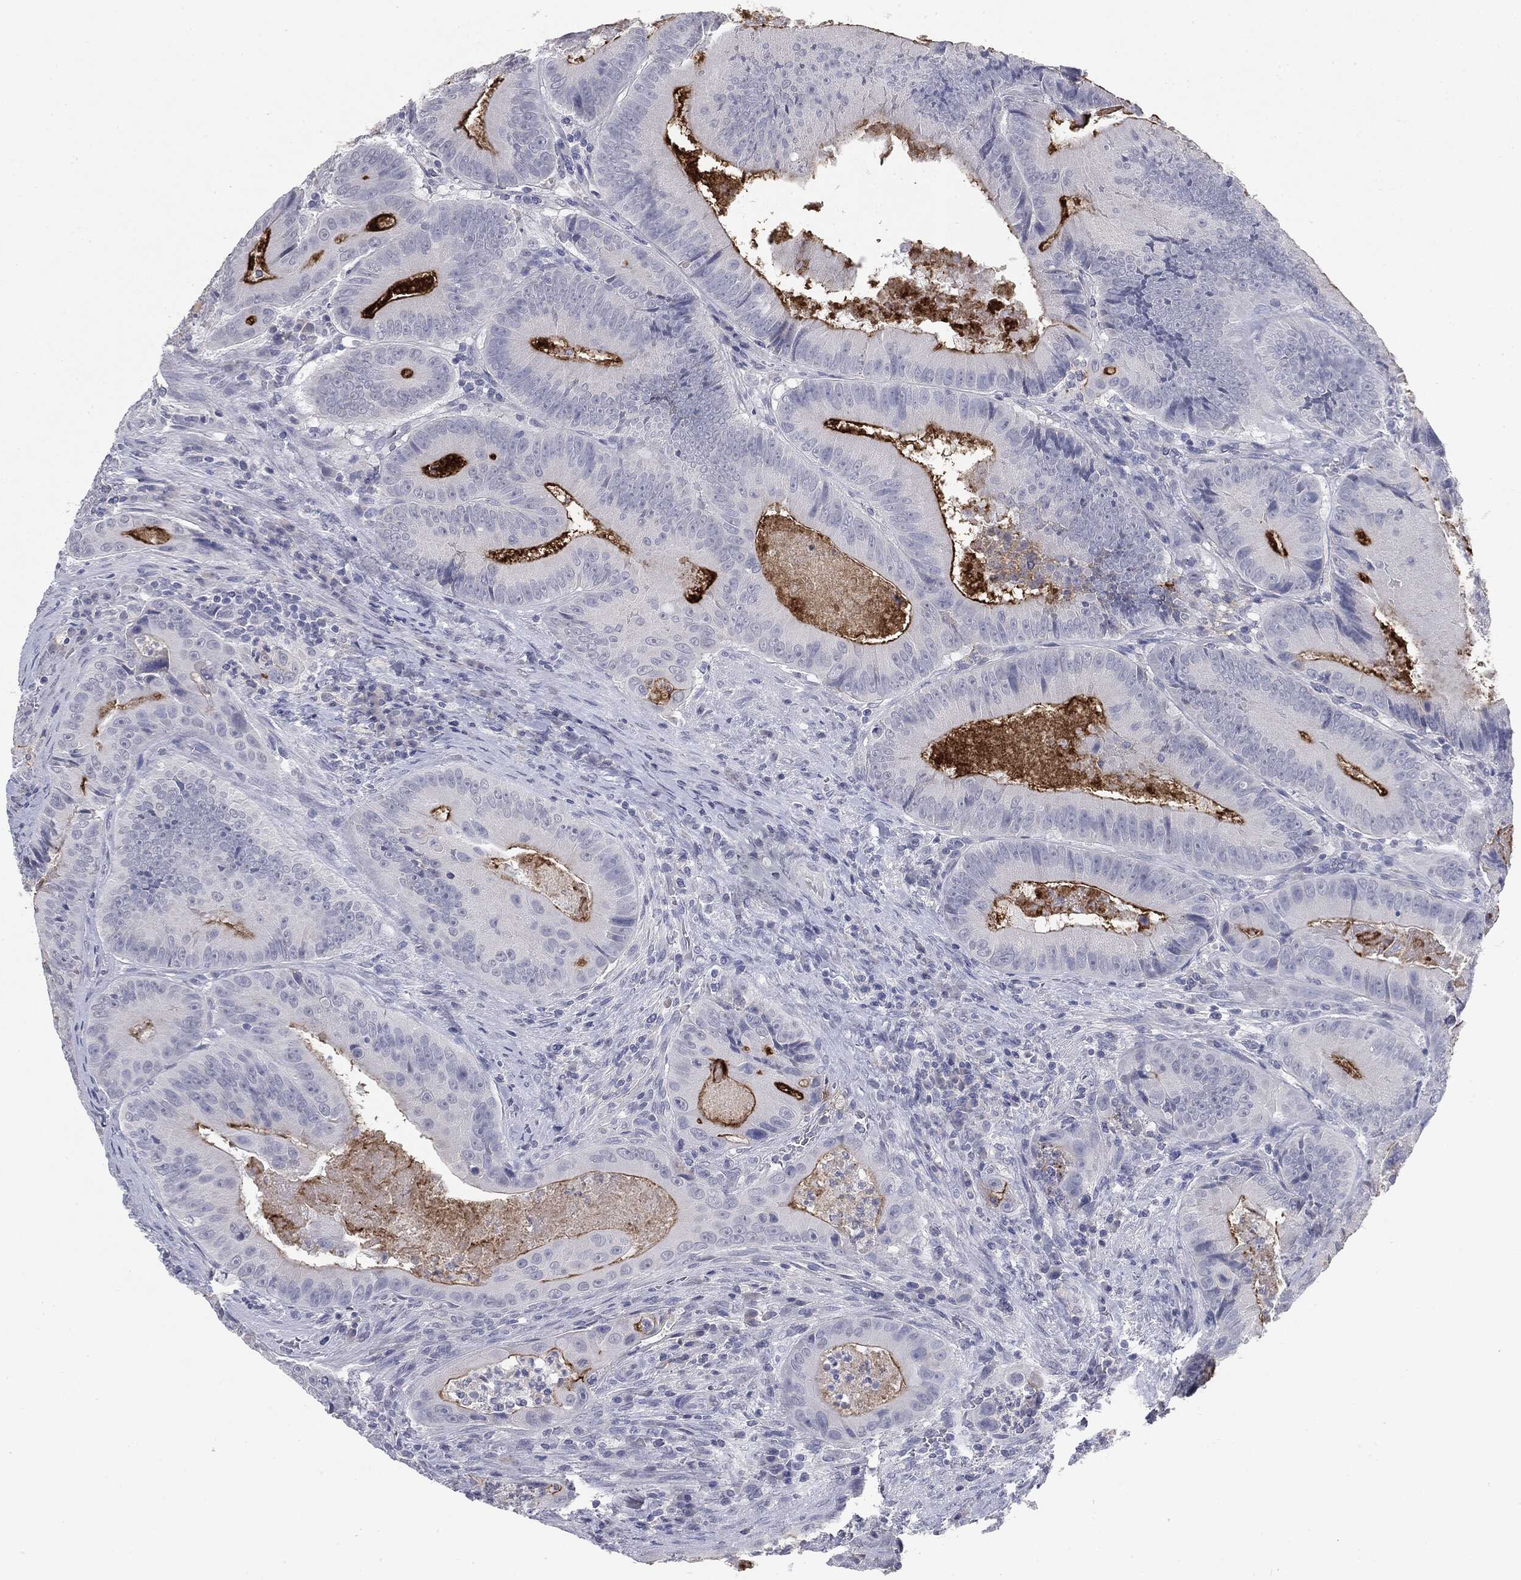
{"staining": {"intensity": "strong", "quantity": "<25%", "location": "cytoplasmic/membranous"}, "tissue": "colorectal cancer", "cell_type": "Tumor cells", "image_type": "cancer", "snomed": [{"axis": "morphology", "description": "Adenocarcinoma, NOS"}, {"axis": "topography", "description": "Colon"}], "caption": "Colorectal cancer stained with DAB (3,3'-diaminobenzidine) immunohistochemistry (IHC) reveals medium levels of strong cytoplasmic/membranous staining in approximately <25% of tumor cells.", "gene": "MUC1", "patient": {"sex": "female", "age": 86}}